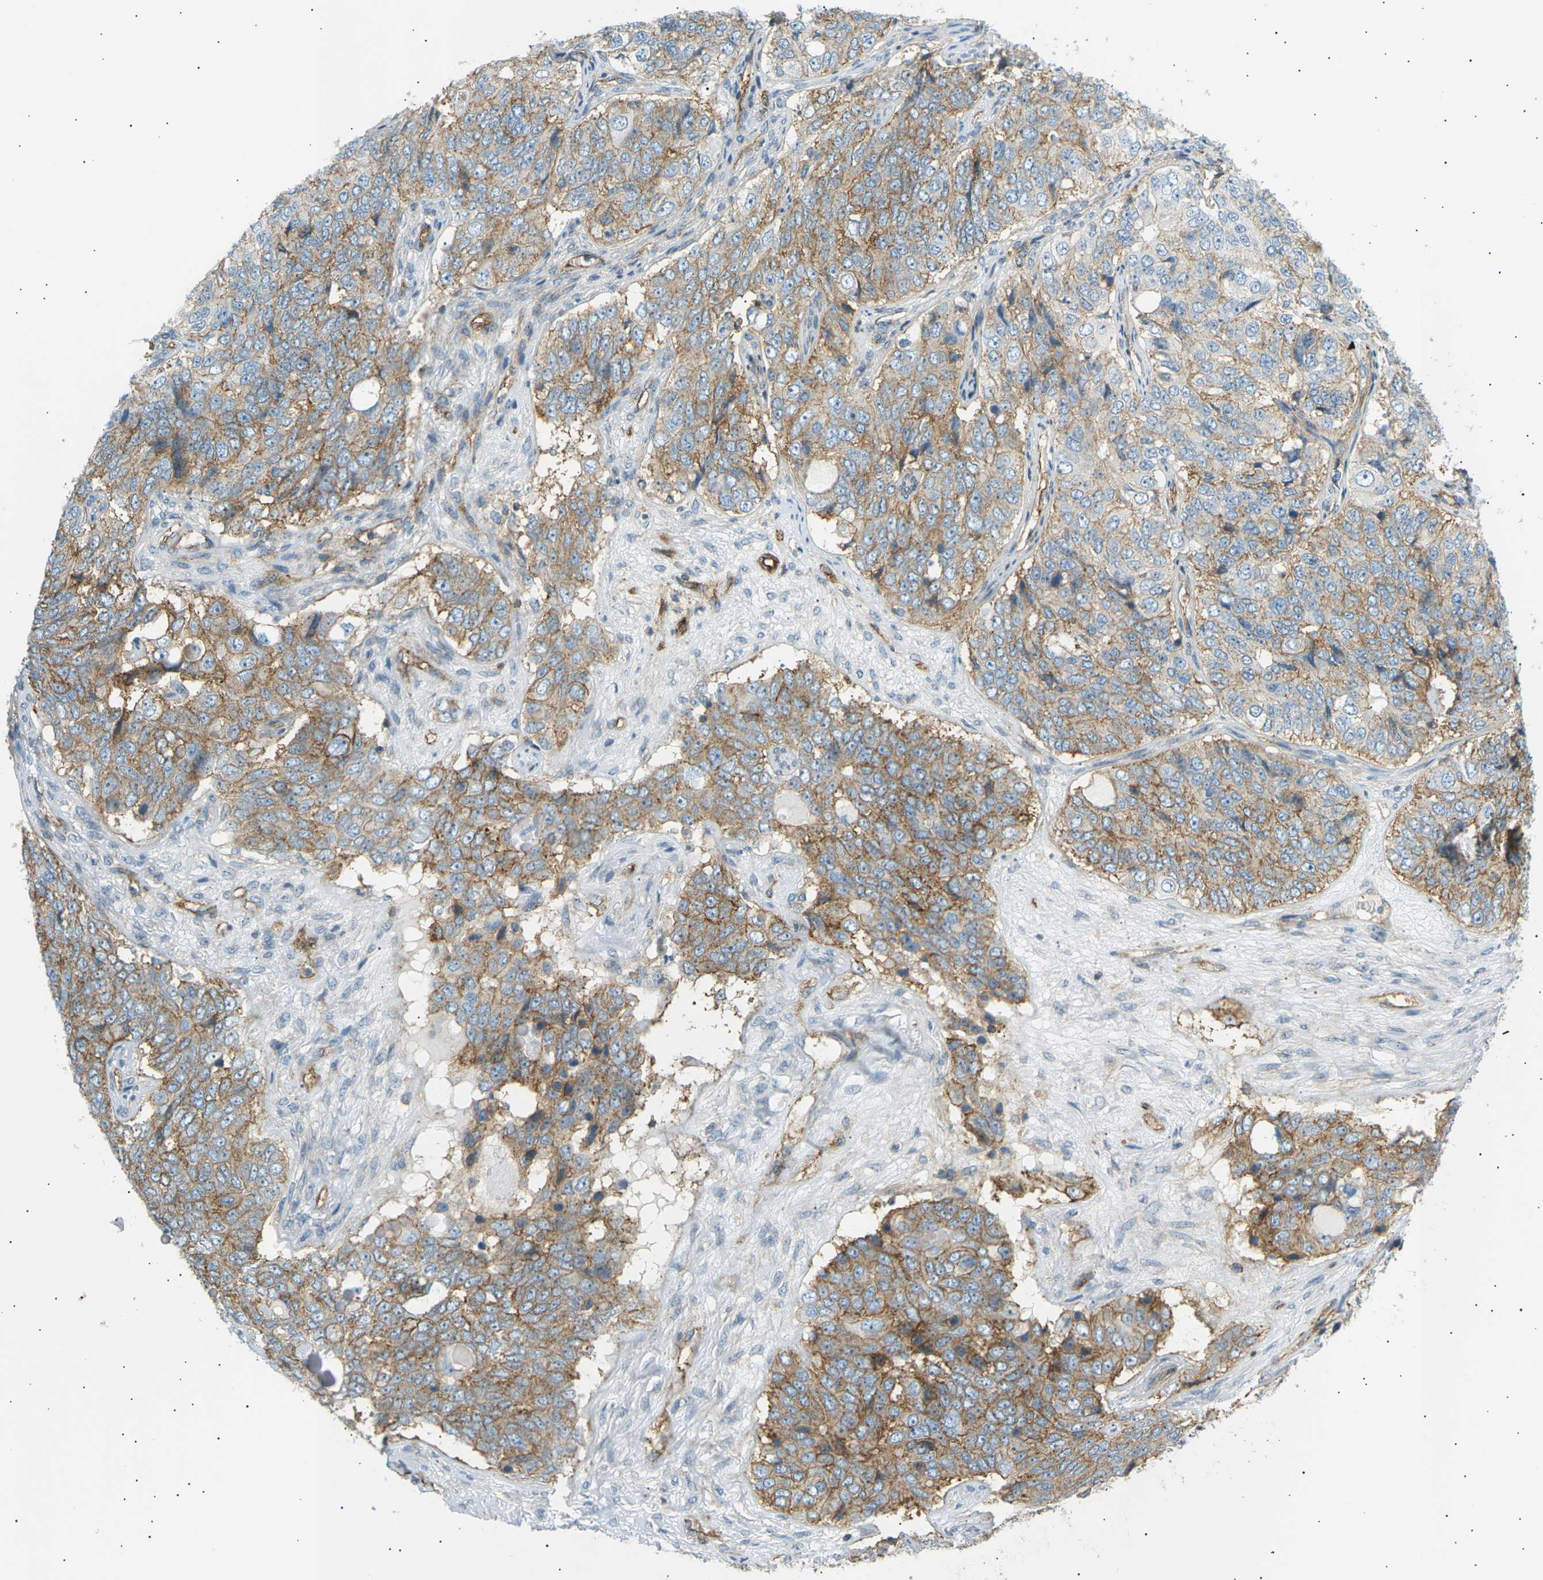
{"staining": {"intensity": "moderate", "quantity": ">75%", "location": "cytoplasmic/membranous"}, "tissue": "ovarian cancer", "cell_type": "Tumor cells", "image_type": "cancer", "snomed": [{"axis": "morphology", "description": "Carcinoma, endometroid"}, {"axis": "topography", "description": "Ovary"}], "caption": "Immunohistochemical staining of ovarian cancer displays medium levels of moderate cytoplasmic/membranous staining in about >75% of tumor cells. (DAB = brown stain, brightfield microscopy at high magnification).", "gene": "ATP2B4", "patient": {"sex": "female", "age": 51}}